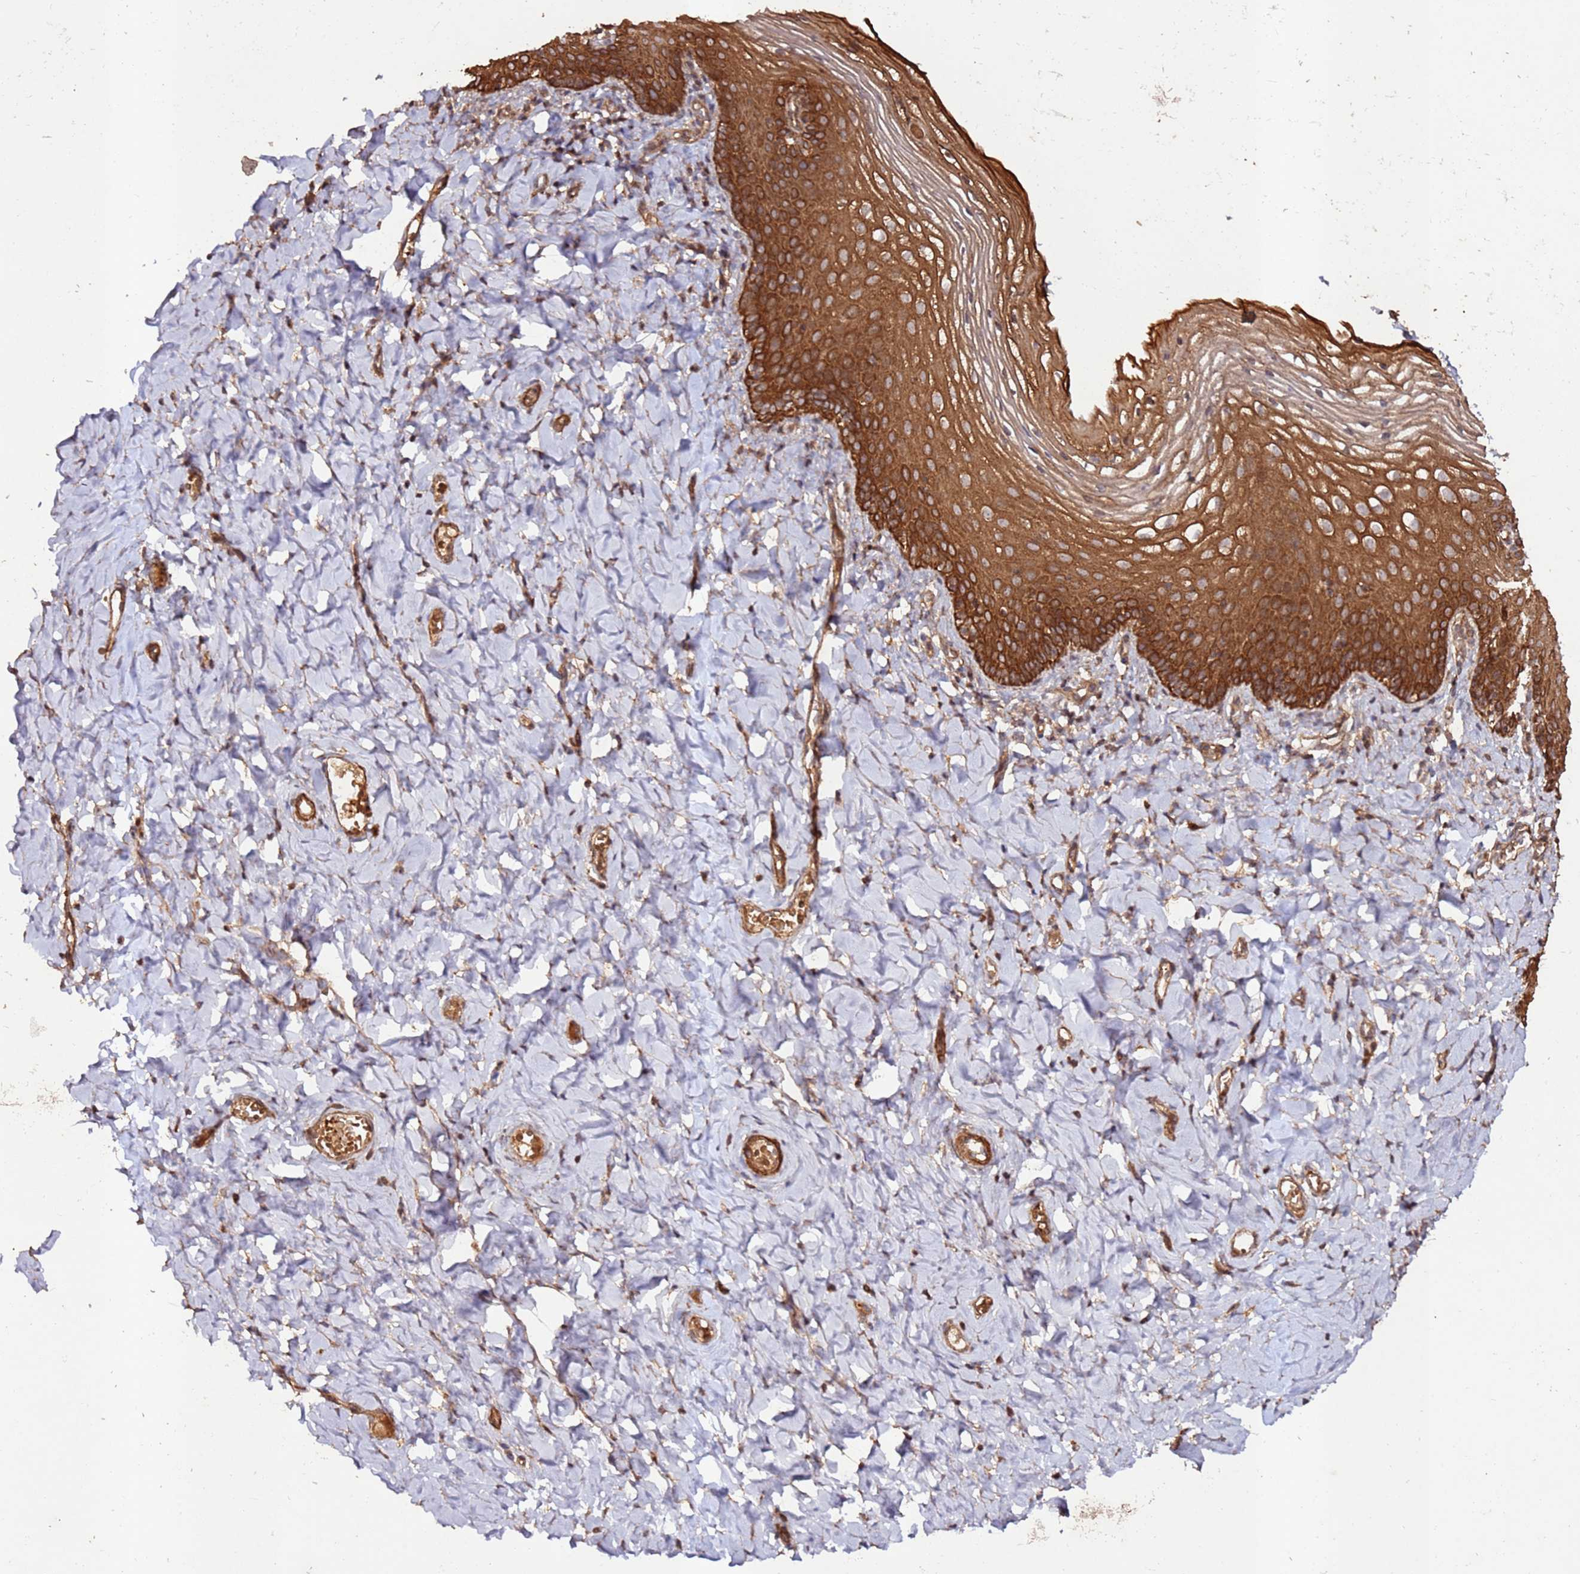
{"staining": {"intensity": "strong", "quantity": ">75%", "location": "cytoplasmic/membranous"}, "tissue": "vagina", "cell_type": "Squamous epithelial cells", "image_type": "normal", "snomed": [{"axis": "morphology", "description": "Normal tissue, NOS"}, {"axis": "topography", "description": "Vagina"}], "caption": "A high-resolution photomicrograph shows immunohistochemistry (IHC) staining of benign vagina, which demonstrates strong cytoplasmic/membranous staining in about >75% of squamous epithelial cells.", "gene": "FAM186A", "patient": {"sex": "female", "age": 60}}